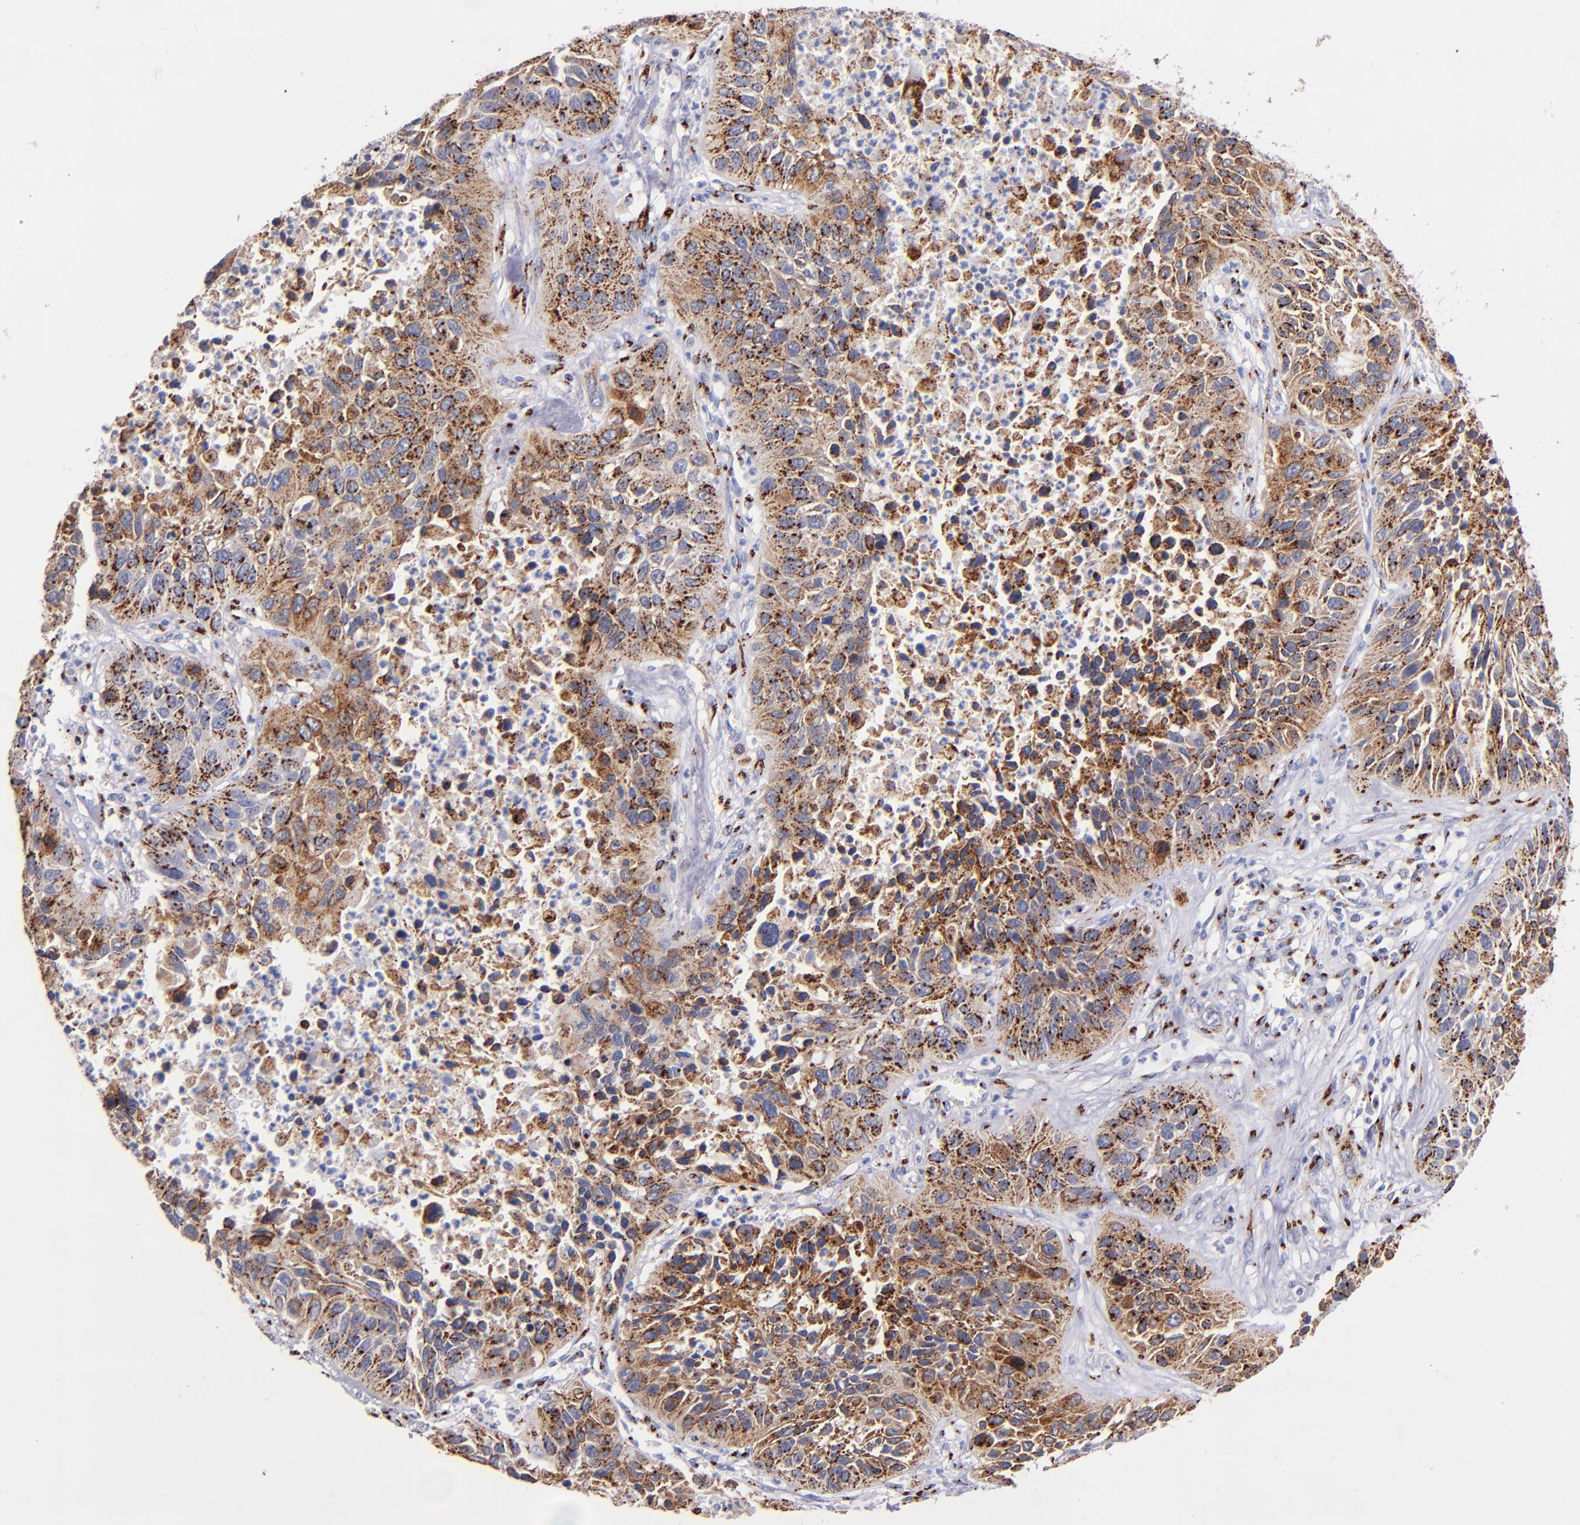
{"staining": {"intensity": "moderate", "quantity": ">75%", "location": "cytoplasmic/membranous"}, "tissue": "lung cancer", "cell_type": "Tumor cells", "image_type": "cancer", "snomed": [{"axis": "morphology", "description": "Squamous cell carcinoma, NOS"}, {"axis": "topography", "description": "Lung"}], "caption": "Moderate cytoplasmic/membranous expression is appreciated in approximately >75% of tumor cells in lung cancer. (DAB IHC with brightfield microscopy, high magnification).", "gene": "GOLIM4", "patient": {"sex": "female", "age": 76}}